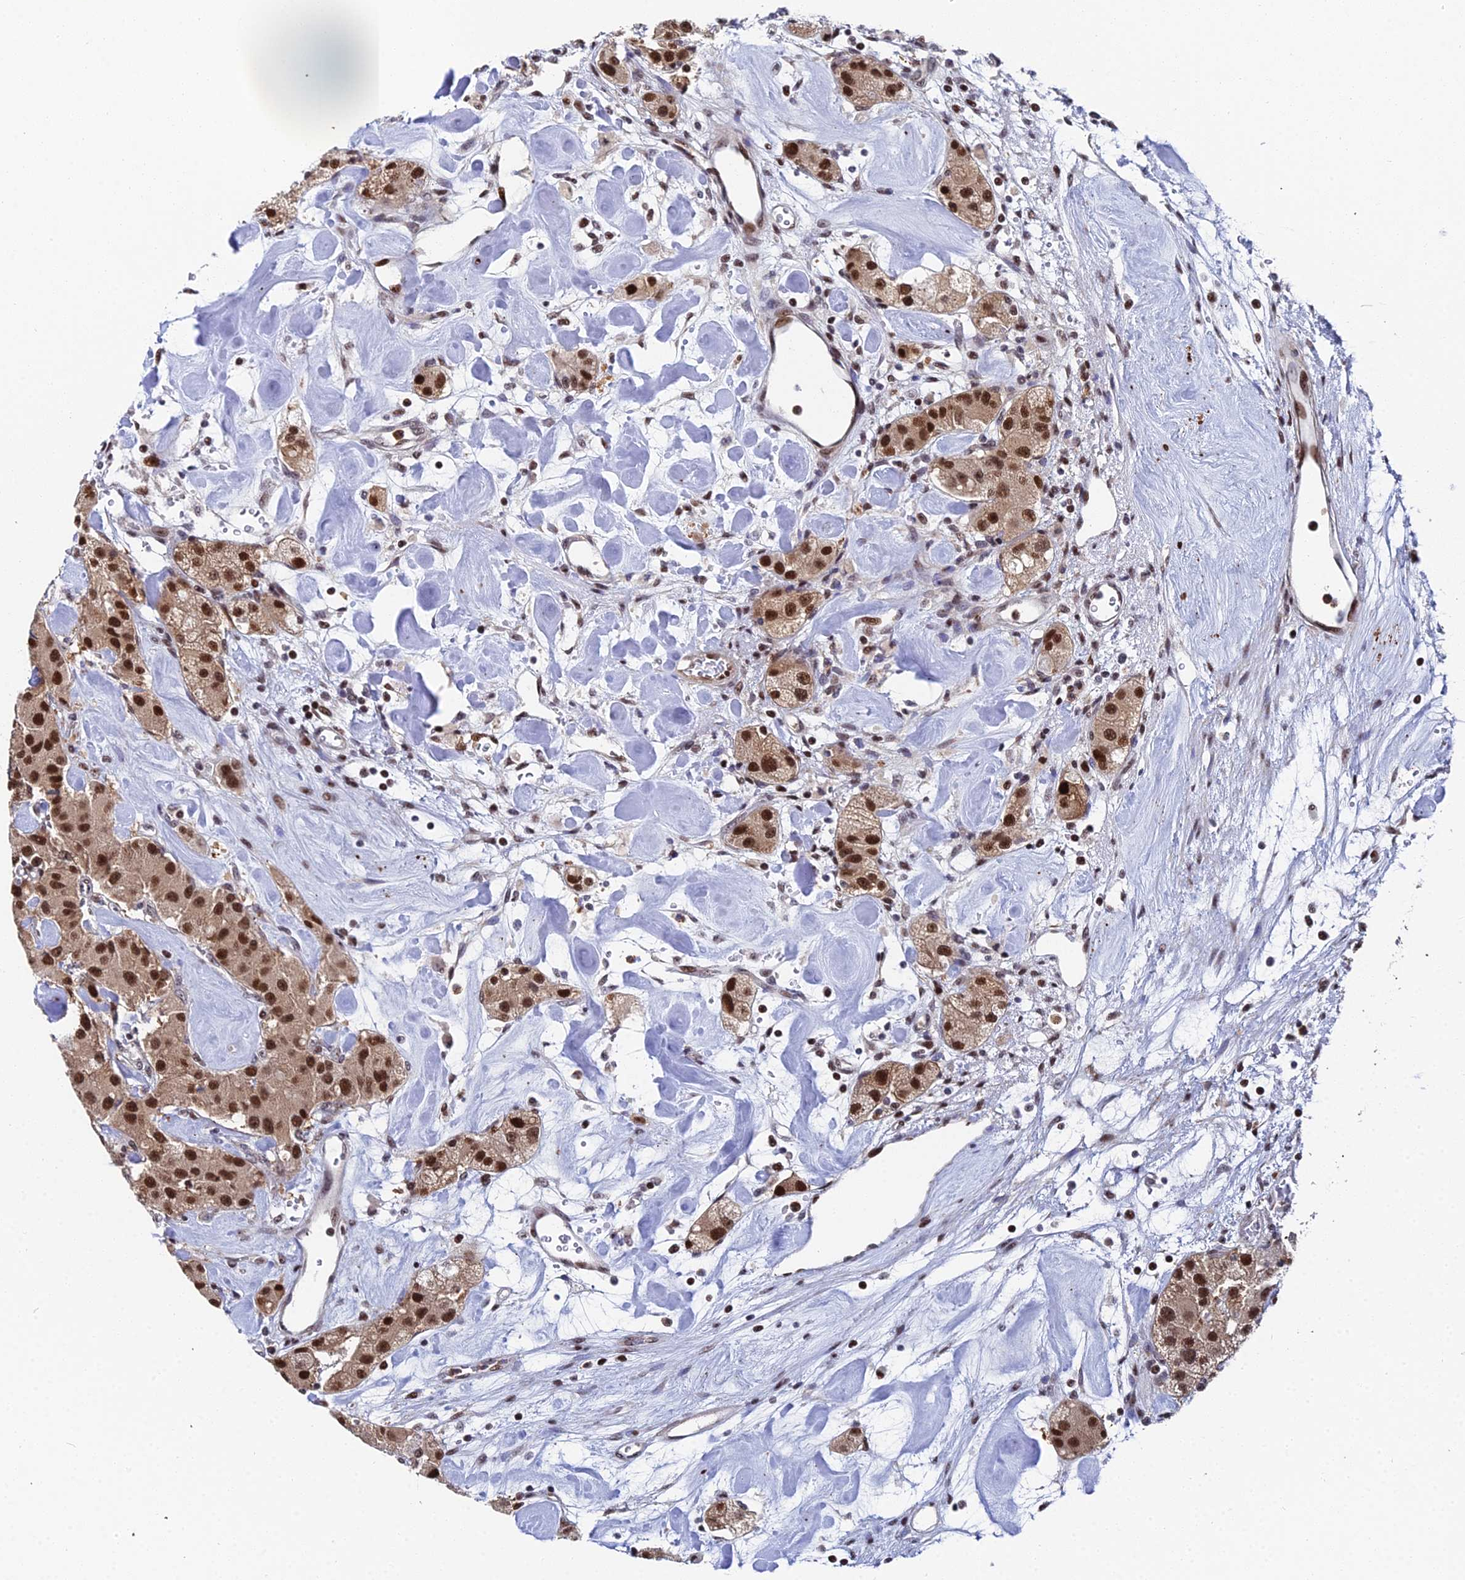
{"staining": {"intensity": "strong", "quantity": ">75%", "location": "nuclear"}, "tissue": "carcinoid", "cell_type": "Tumor cells", "image_type": "cancer", "snomed": [{"axis": "morphology", "description": "Carcinoid, malignant, NOS"}, {"axis": "topography", "description": "Pancreas"}], "caption": "Carcinoid stained with DAB (3,3'-diaminobenzidine) immunohistochemistry reveals high levels of strong nuclear positivity in approximately >75% of tumor cells.", "gene": "TIFA", "patient": {"sex": "male", "age": 41}}